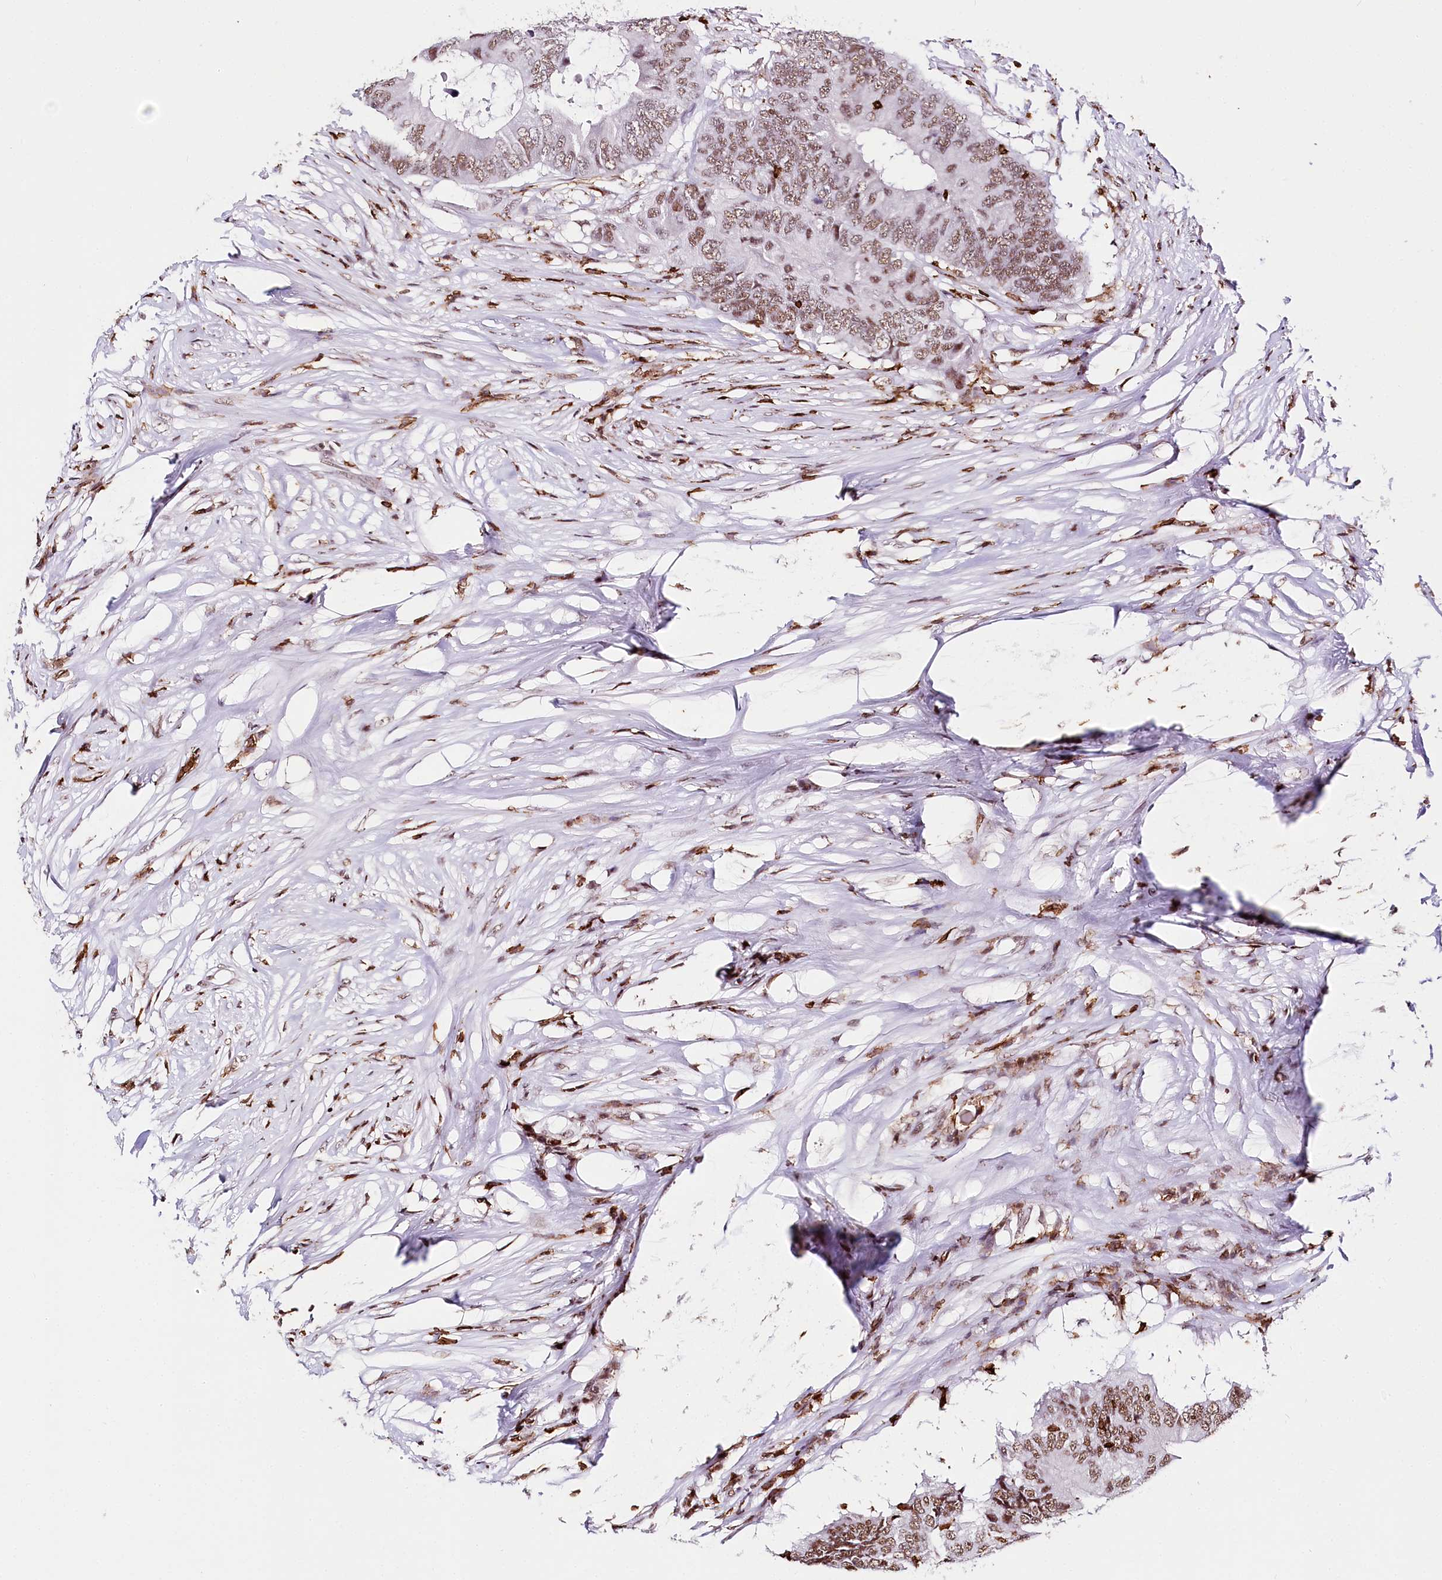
{"staining": {"intensity": "moderate", "quantity": ">75%", "location": "nuclear"}, "tissue": "colorectal cancer", "cell_type": "Tumor cells", "image_type": "cancer", "snomed": [{"axis": "morphology", "description": "Adenocarcinoma, NOS"}, {"axis": "topography", "description": "Colon"}], "caption": "Tumor cells reveal moderate nuclear expression in about >75% of cells in adenocarcinoma (colorectal).", "gene": "BARD1", "patient": {"sex": "male", "age": 71}}